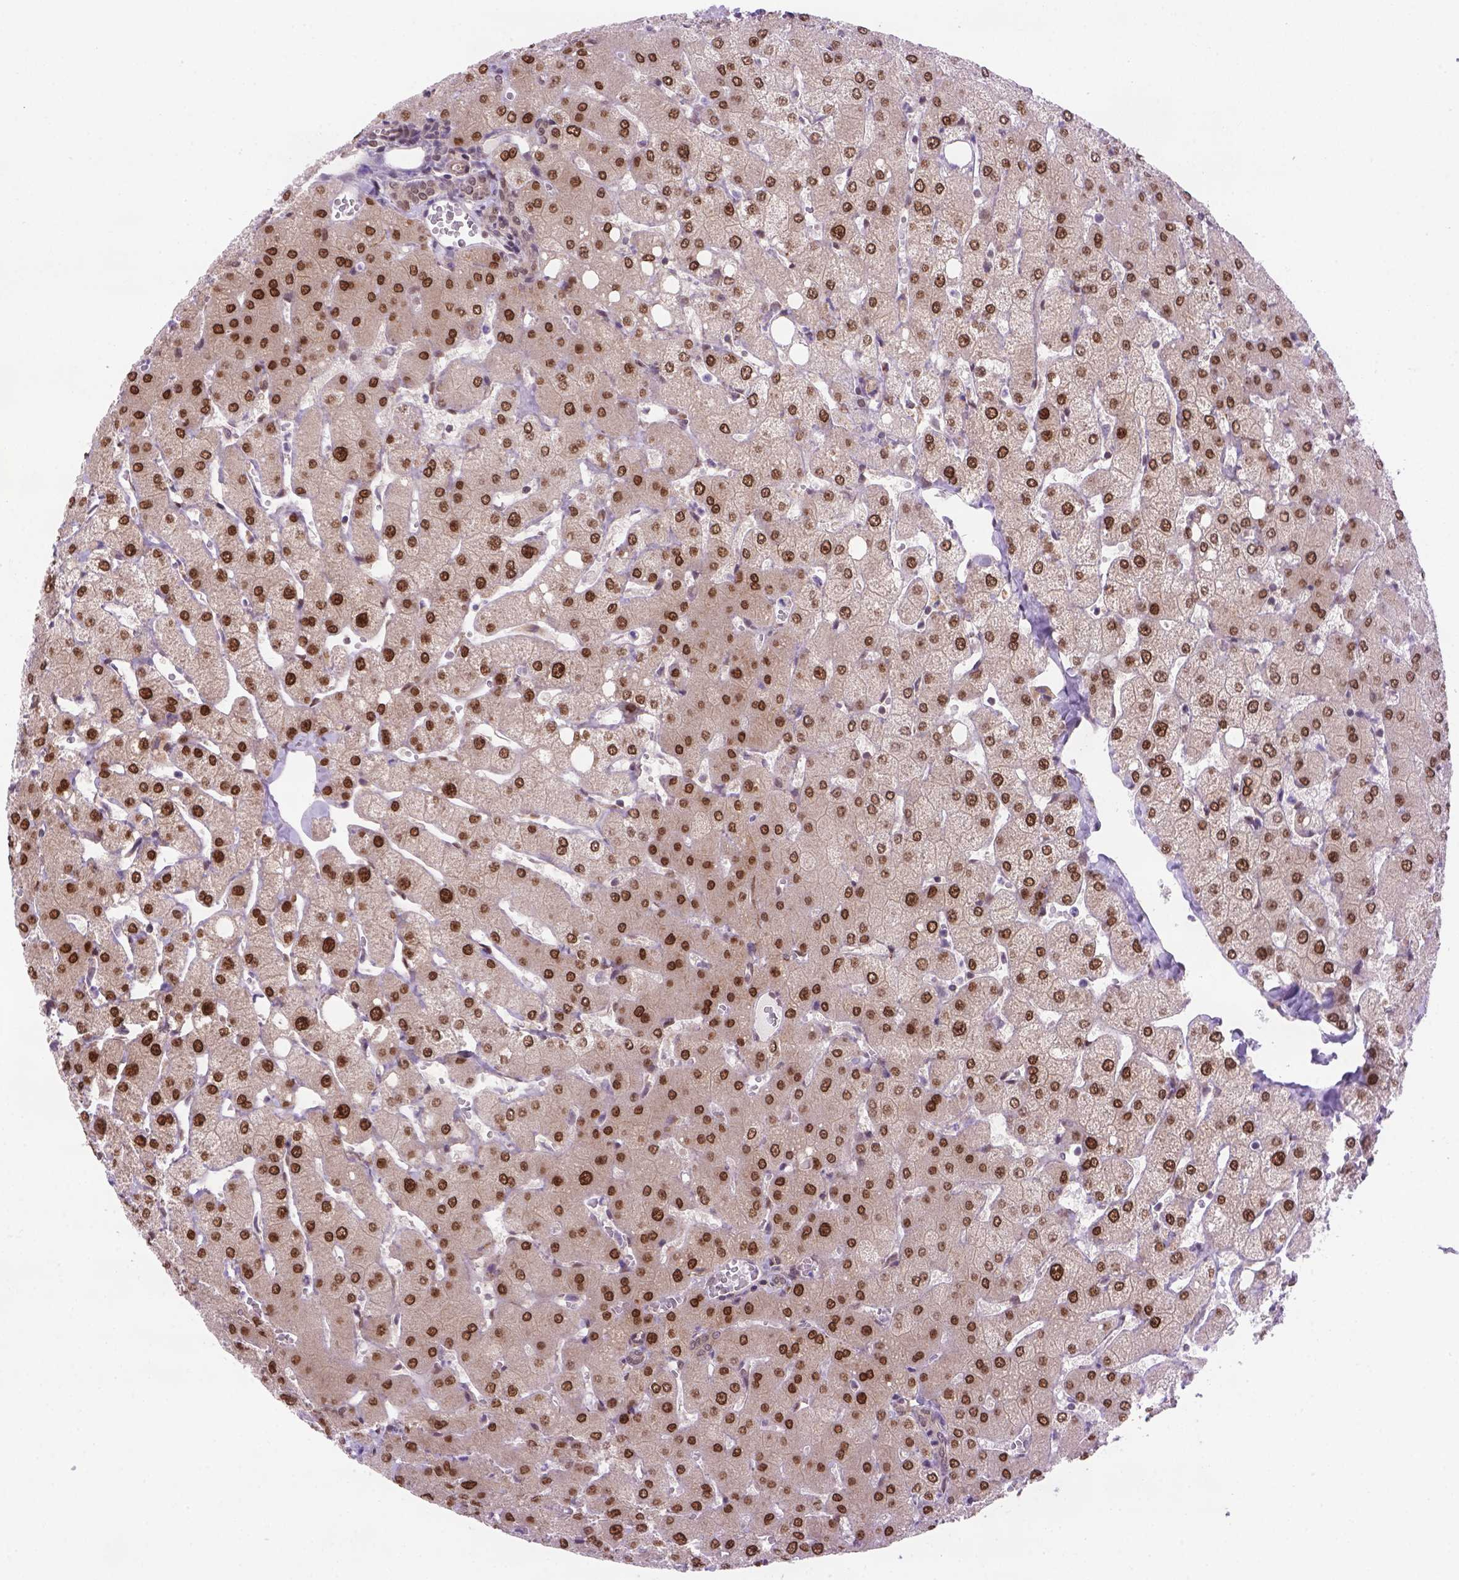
{"staining": {"intensity": "negative", "quantity": "none", "location": "none"}, "tissue": "liver", "cell_type": "Cholangiocytes", "image_type": "normal", "snomed": [{"axis": "morphology", "description": "Normal tissue, NOS"}, {"axis": "topography", "description": "Liver"}], "caption": "Liver stained for a protein using IHC demonstrates no staining cholangiocytes.", "gene": "MGMT", "patient": {"sex": "female", "age": 54}}